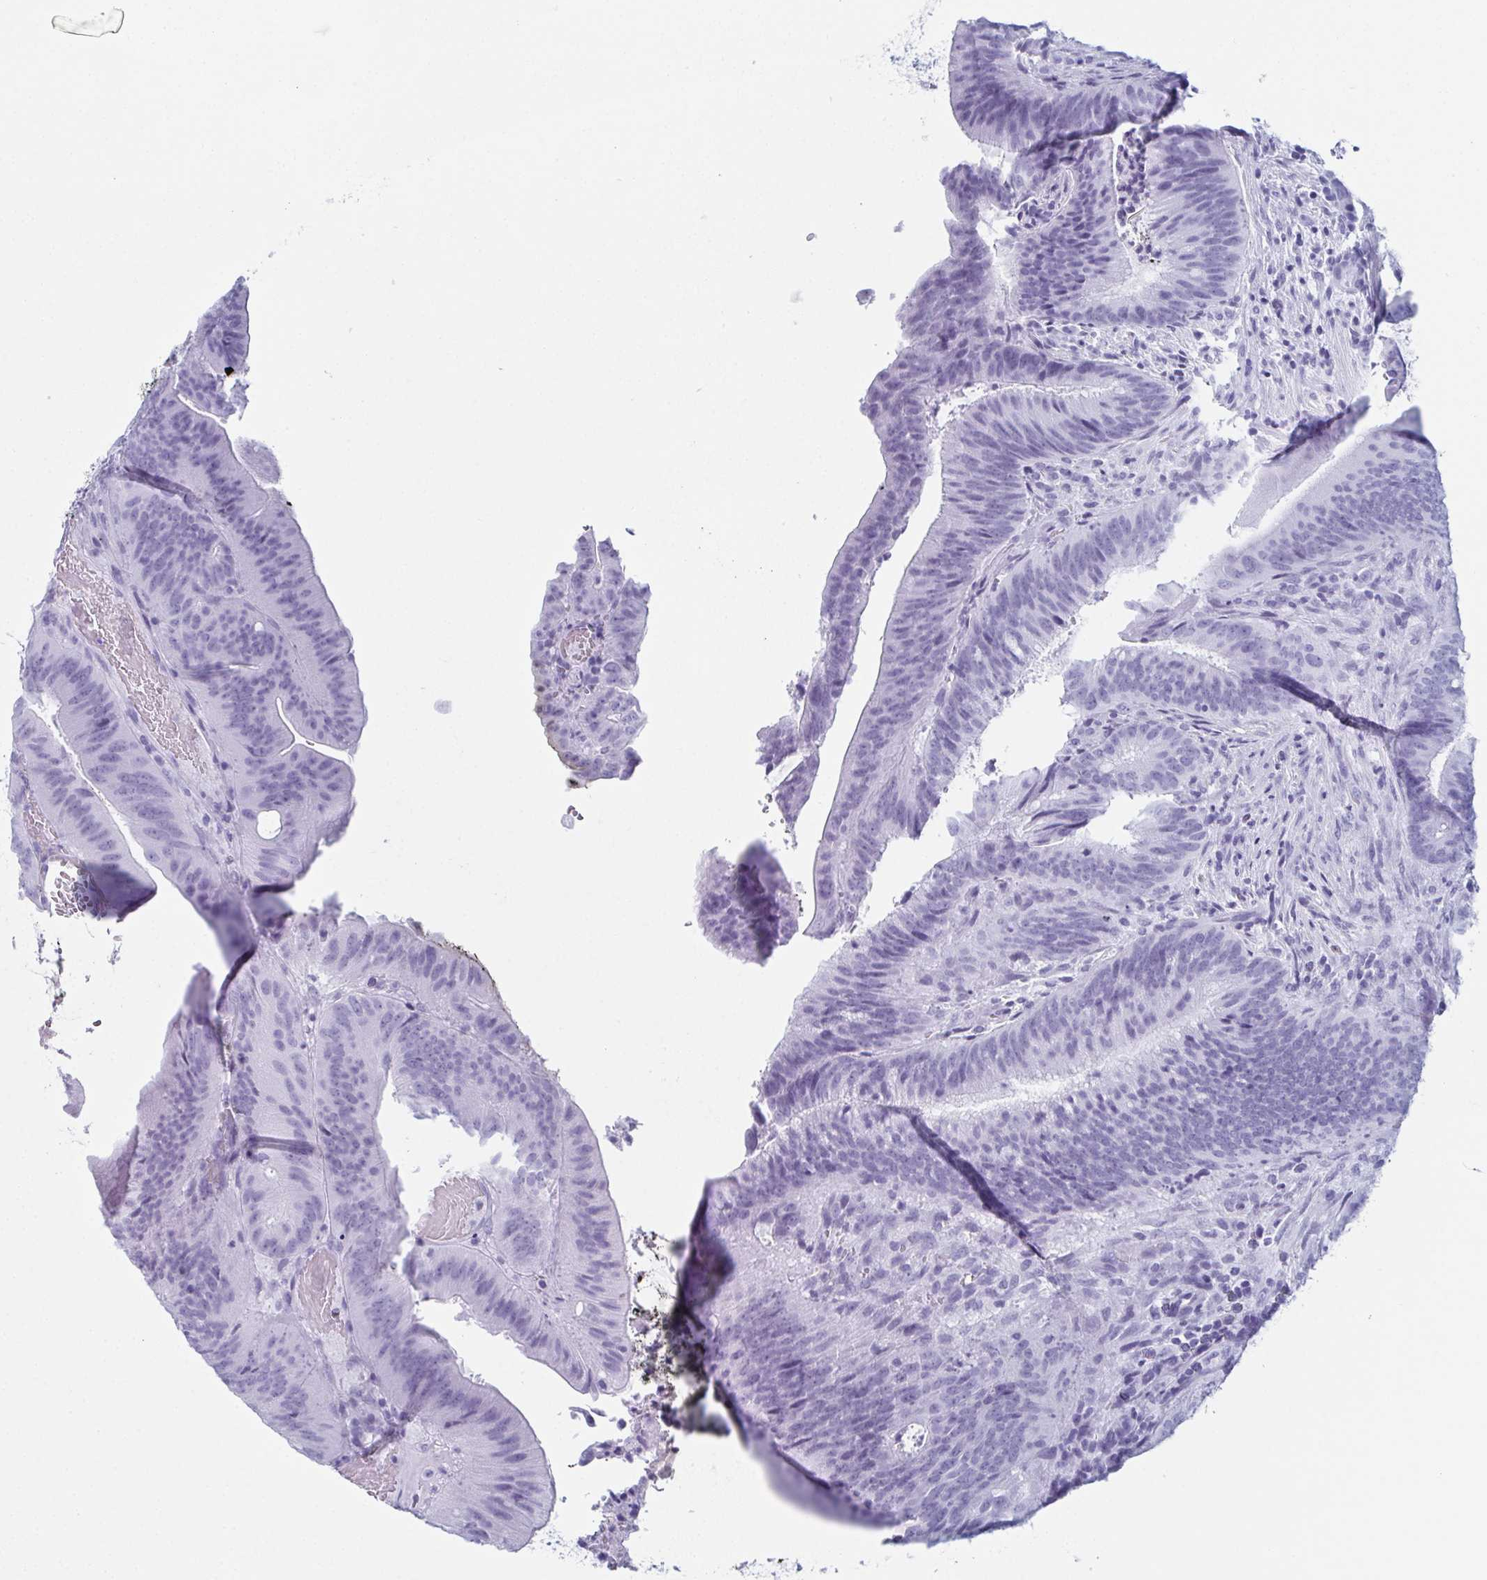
{"staining": {"intensity": "negative", "quantity": "none", "location": "none"}, "tissue": "colorectal cancer", "cell_type": "Tumor cells", "image_type": "cancer", "snomed": [{"axis": "morphology", "description": "Adenocarcinoma, NOS"}, {"axis": "topography", "description": "Colon"}], "caption": "Immunohistochemistry (IHC) micrograph of adenocarcinoma (colorectal) stained for a protein (brown), which reveals no expression in tumor cells.", "gene": "ENKUR", "patient": {"sex": "female", "age": 43}}